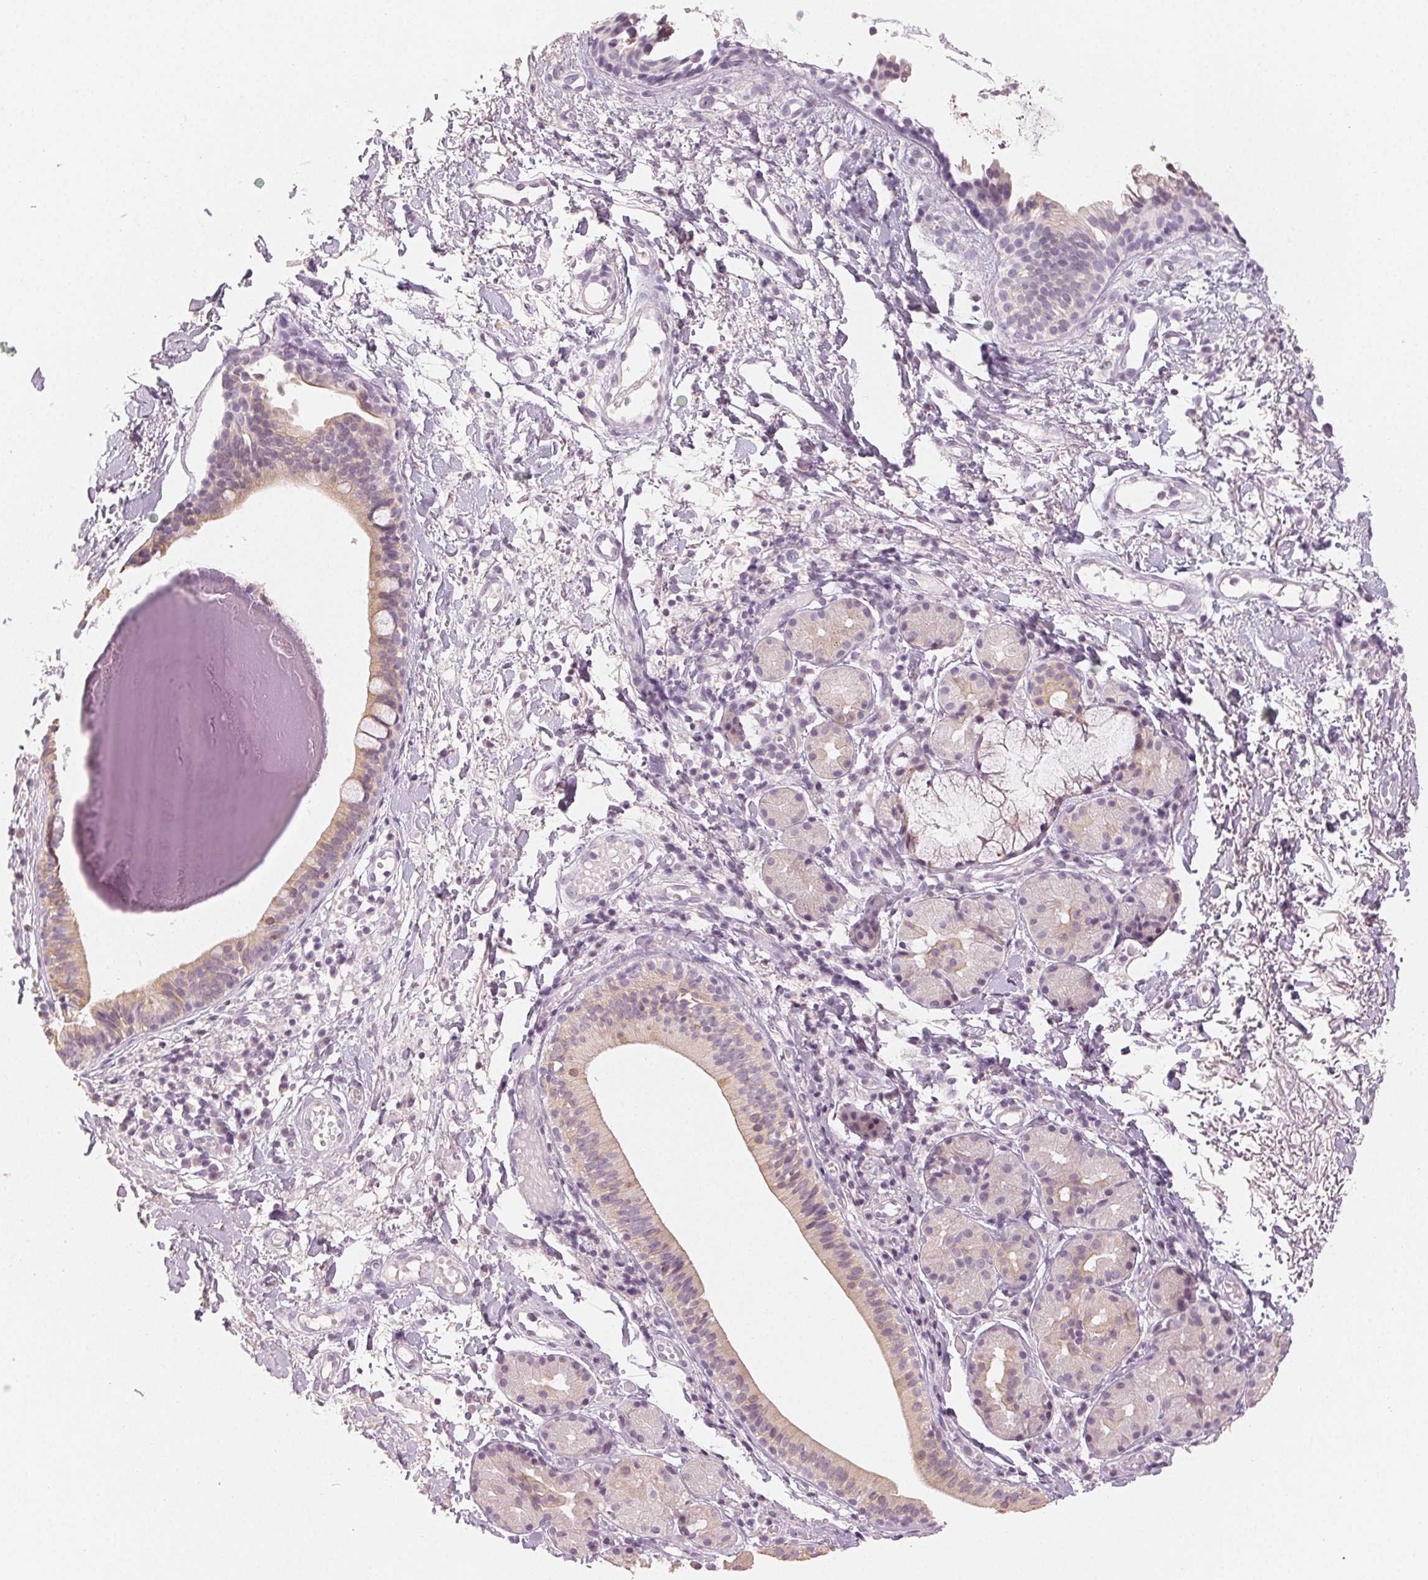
{"staining": {"intensity": "weak", "quantity": "25%-75%", "location": "cytoplasmic/membranous"}, "tissue": "nasopharynx", "cell_type": "Respiratory epithelial cells", "image_type": "normal", "snomed": [{"axis": "morphology", "description": "Normal tissue, NOS"}, {"axis": "morphology", "description": "Basal cell carcinoma"}, {"axis": "topography", "description": "Cartilage tissue"}, {"axis": "topography", "description": "Nasopharynx"}, {"axis": "topography", "description": "Oral tissue"}], "caption": "Immunohistochemistry (DAB) staining of benign nasopharynx exhibits weak cytoplasmic/membranous protein positivity in approximately 25%-75% of respiratory epithelial cells.", "gene": "LVRN", "patient": {"sex": "female", "age": 77}}